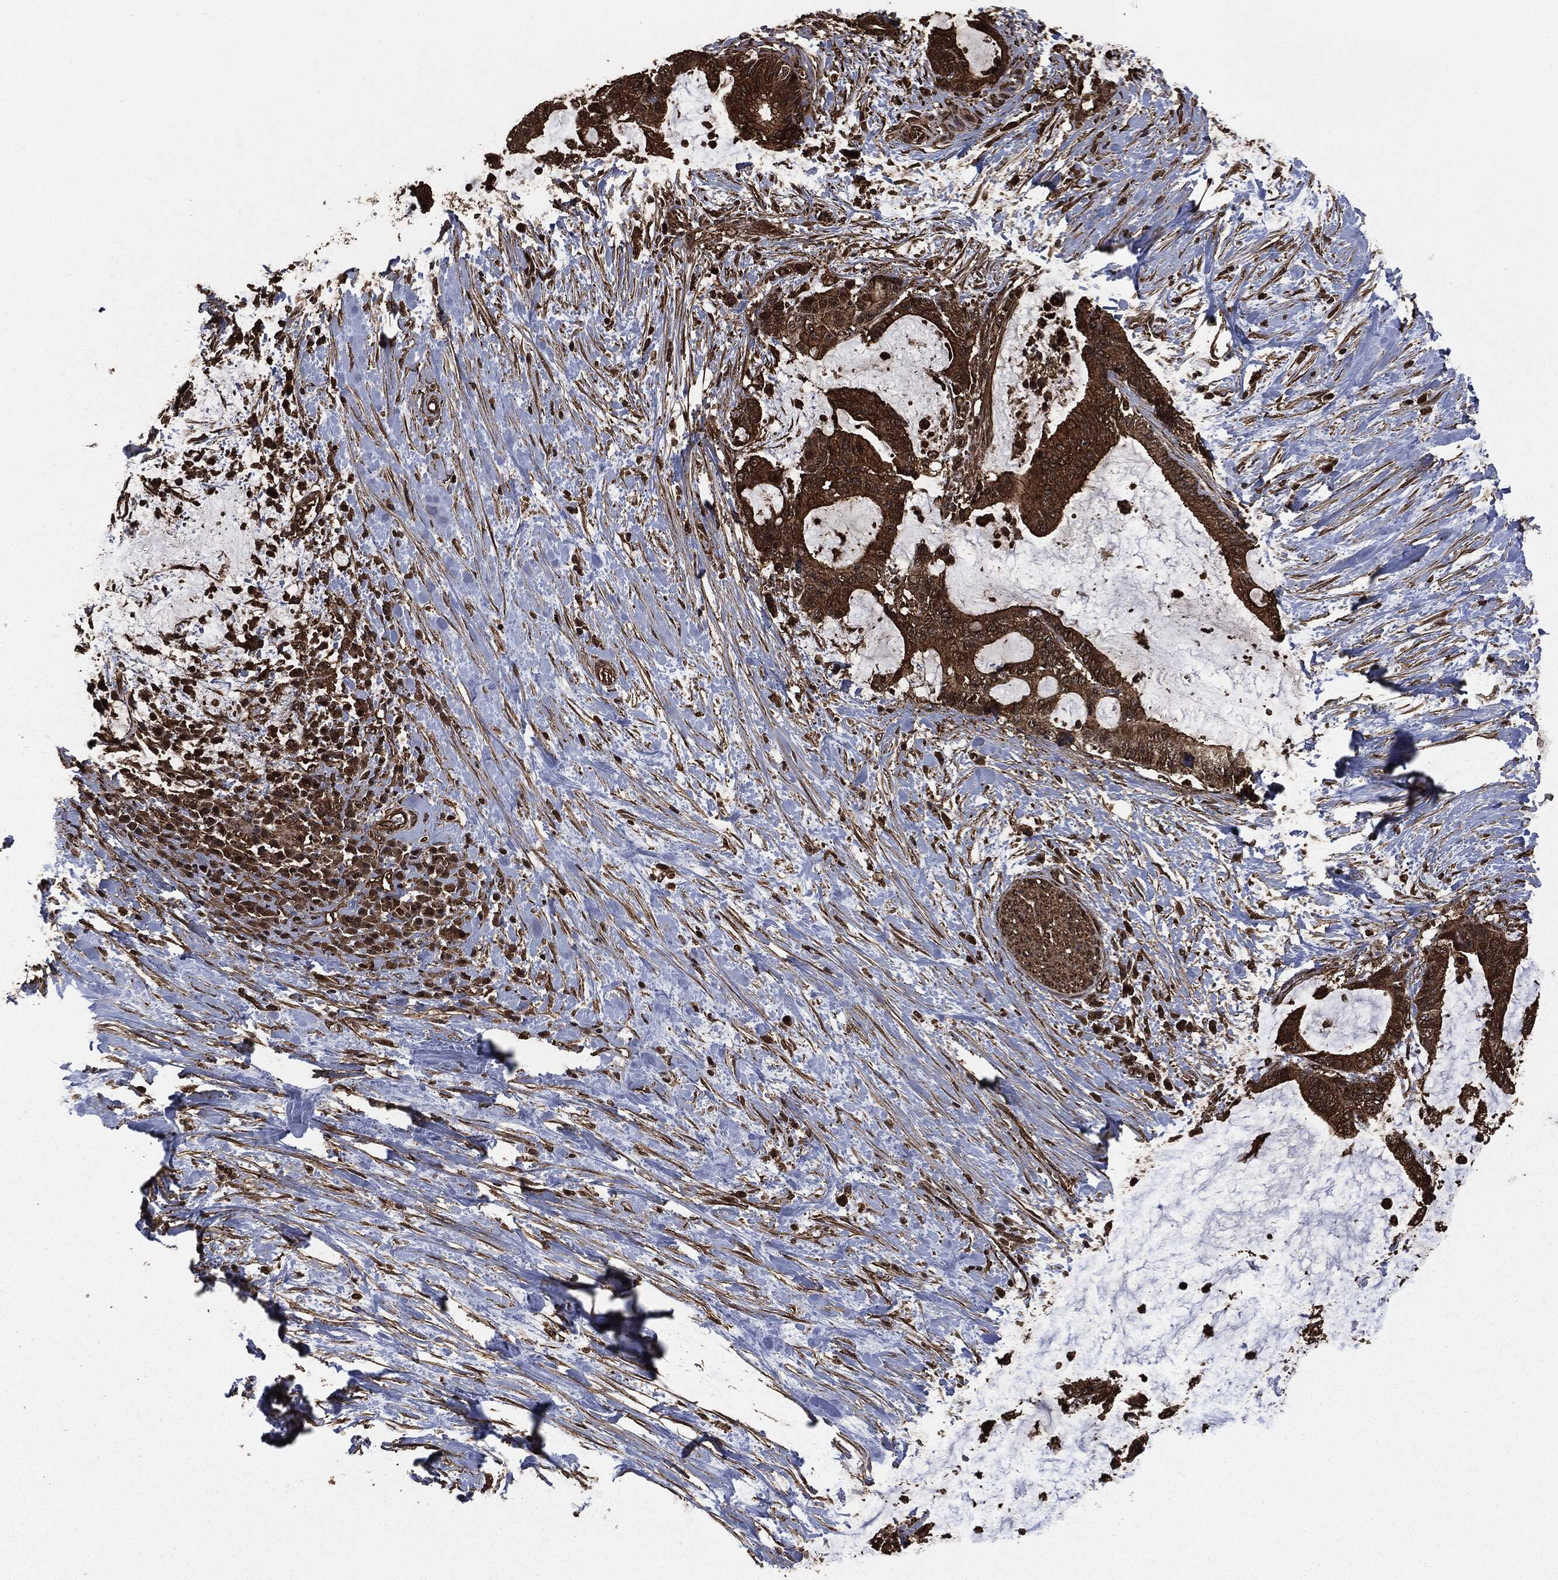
{"staining": {"intensity": "strong", "quantity": ">75%", "location": "cytoplasmic/membranous"}, "tissue": "liver cancer", "cell_type": "Tumor cells", "image_type": "cancer", "snomed": [{"axis": "morphology", "description": "Cholangiocarcinoma"}, {"axis": "topography", "description": "Liver"}], "caption": "IHC staining of liver cholangiocarcinoma, which exhibits high levels of strong cytoplasmic/membranous positivity in approximately >75% of tumor cells indicating strong cytoplasmic/membranous protein staining. The staining was performed using DAB (3,3'-diaminobenzidine) (brown) for protein detection and nuclei were counterstained in hematoxylin (blue).", "gene": "HRAS", "patient": {"sex": "female", "age": 73}}